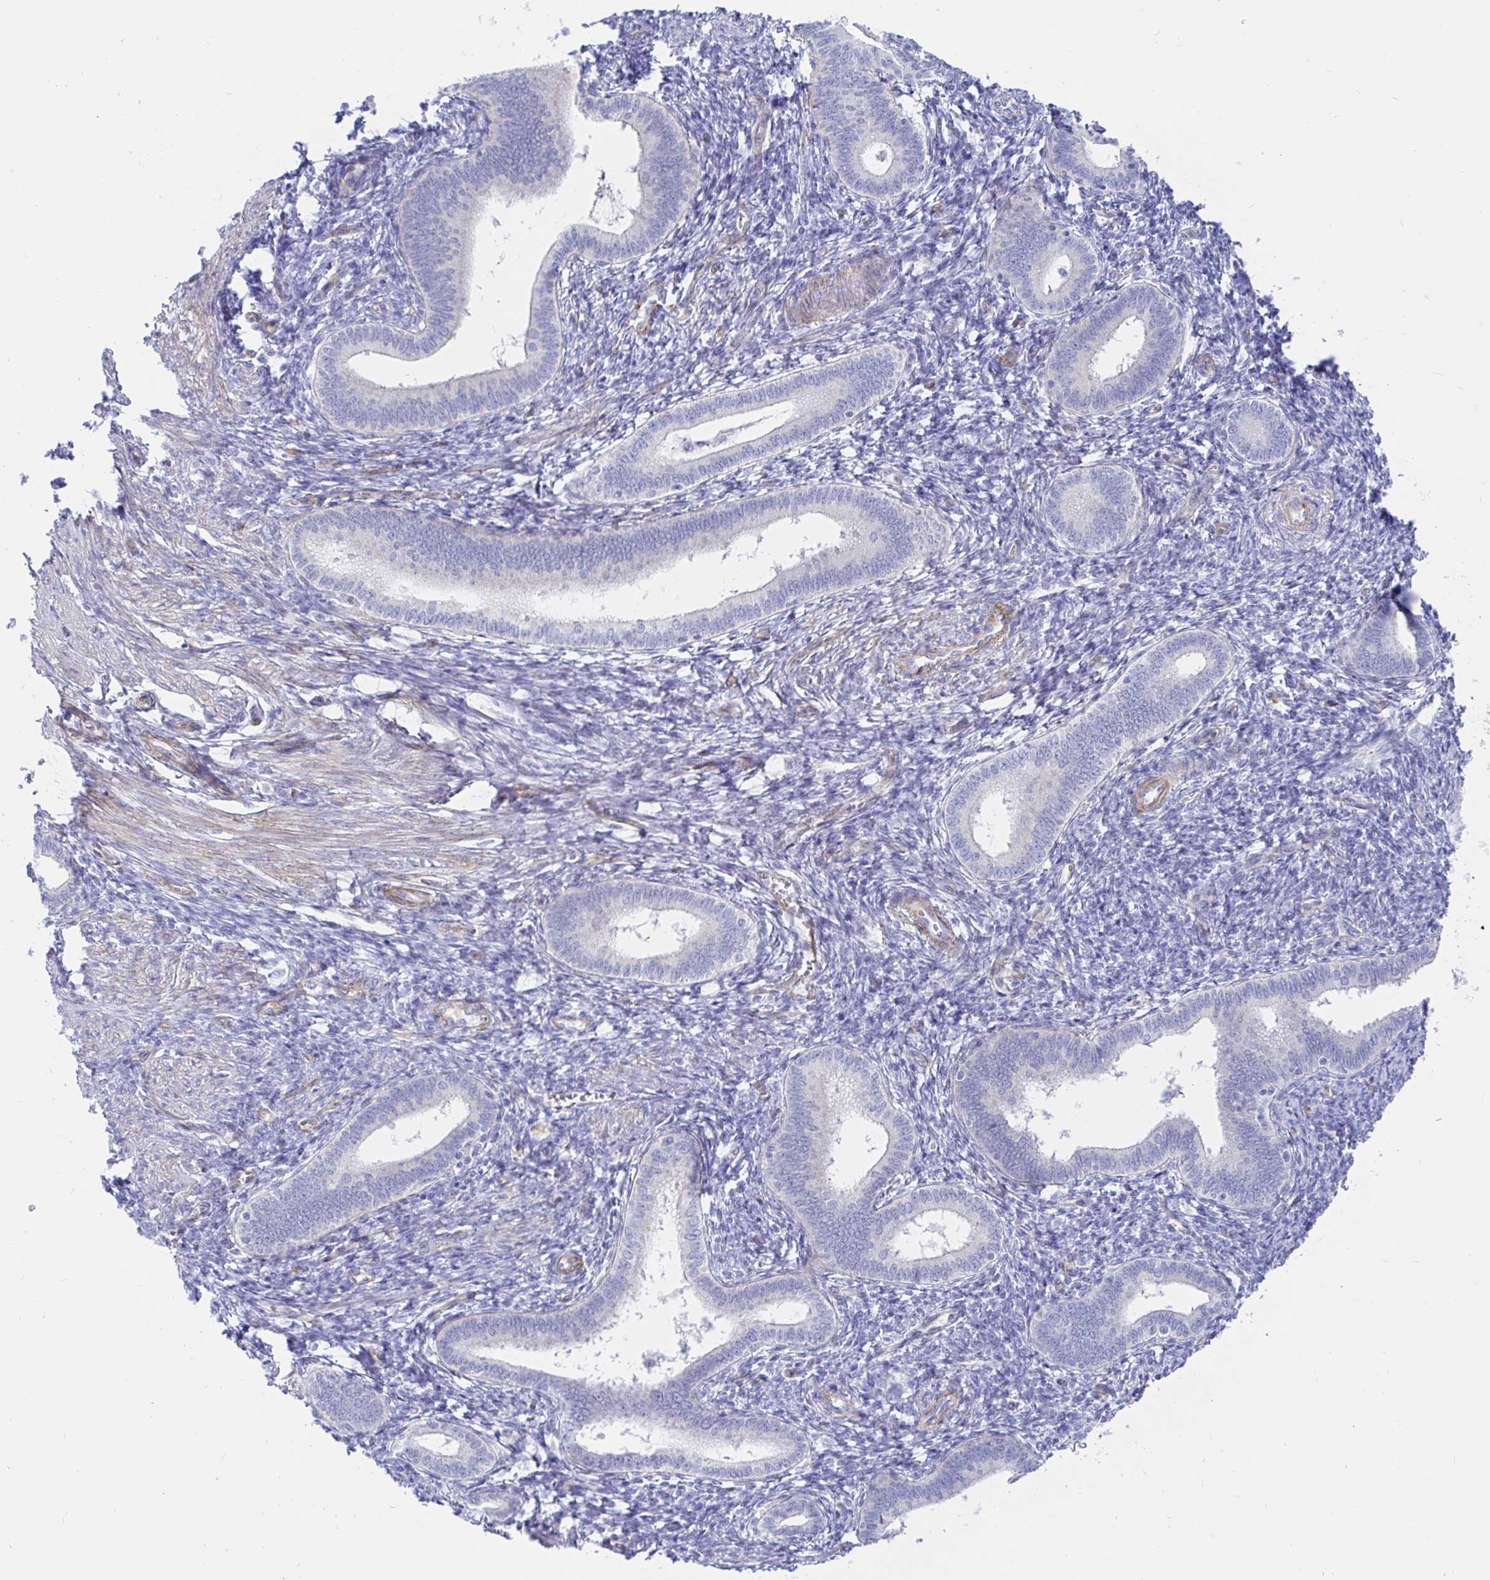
{"staining": {"intensity": "negative", "quantity": "none", "location": "none"}, "tissue": "endometrium", "cell_type": "Cells in endometrial stroma", "image_type": "normal", "snomed": [{"axis": "morphology", "description": "Normal tissue, NOS"}, {"axis": "topography", "description": "Endometrium"}], "caption": "Endometrium was stained to show a protein in brown. There is no significant staining in cells in endometrial stroma. (DAB (3,3'-diaminobenzidine) IHC with hematoxylin counter stain).", "gene": "COX16", "patient": {"sex": "female", "age": 41}}